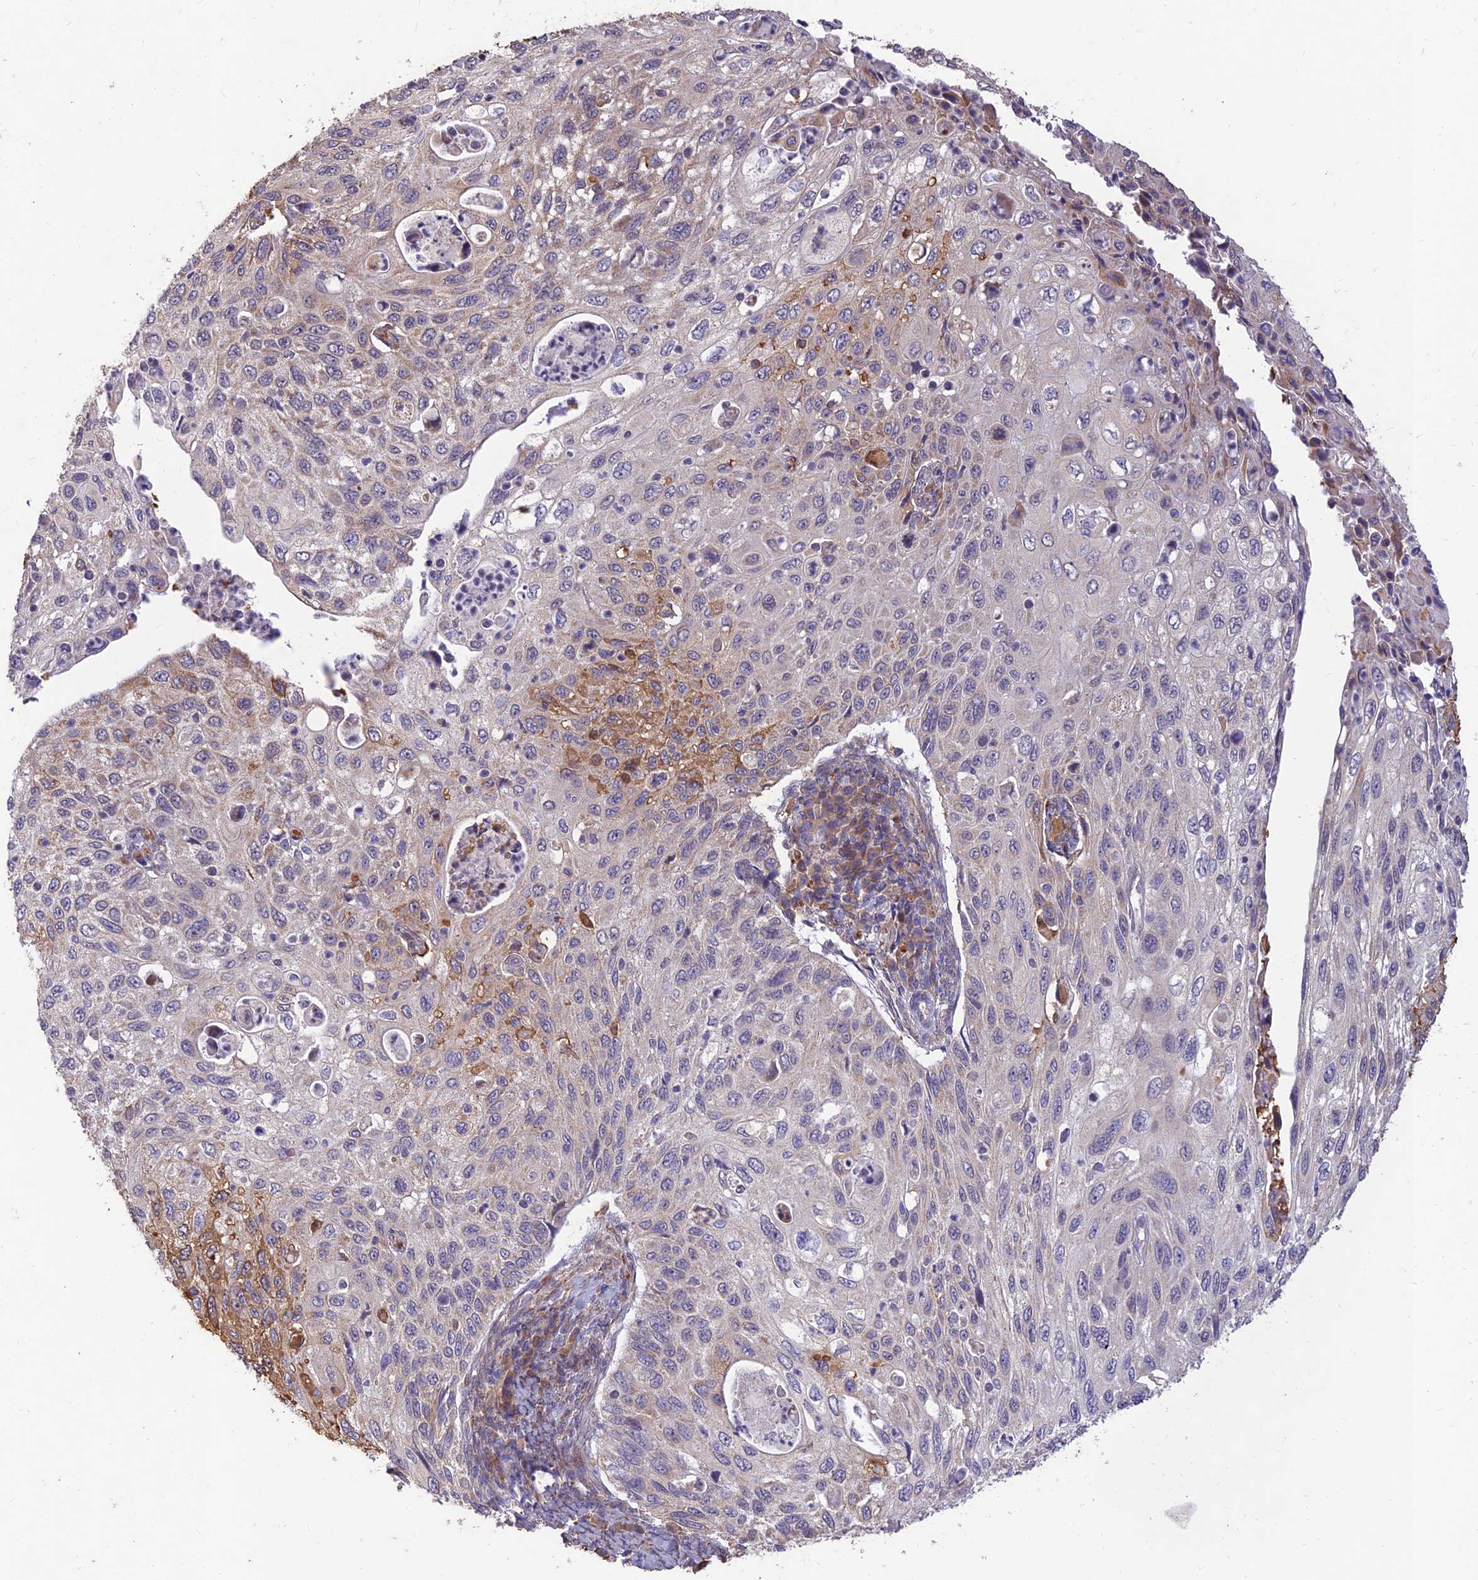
{"staining": {"intensity": "moderate", "quantity": "<25%", "location": "cytoplasmic/membranous"}, "tissue": "cervical cancer", "cell_type": "Tumor cells", "image_type": "cancer", "snomed": [{"axis": "morphology", "description": "Squamous cell carcinoma, NOS"}, {"axis": "topography", "description": "Cervix"}], "caption": "Tumor cells reveal low levels of moderate cytoplasmic/membranous positivity in about <25% of cells in human cervical squamous cell carcinoma.", "gene": "PPP1R11", "patient": {"sex": "female", "age": 70}}